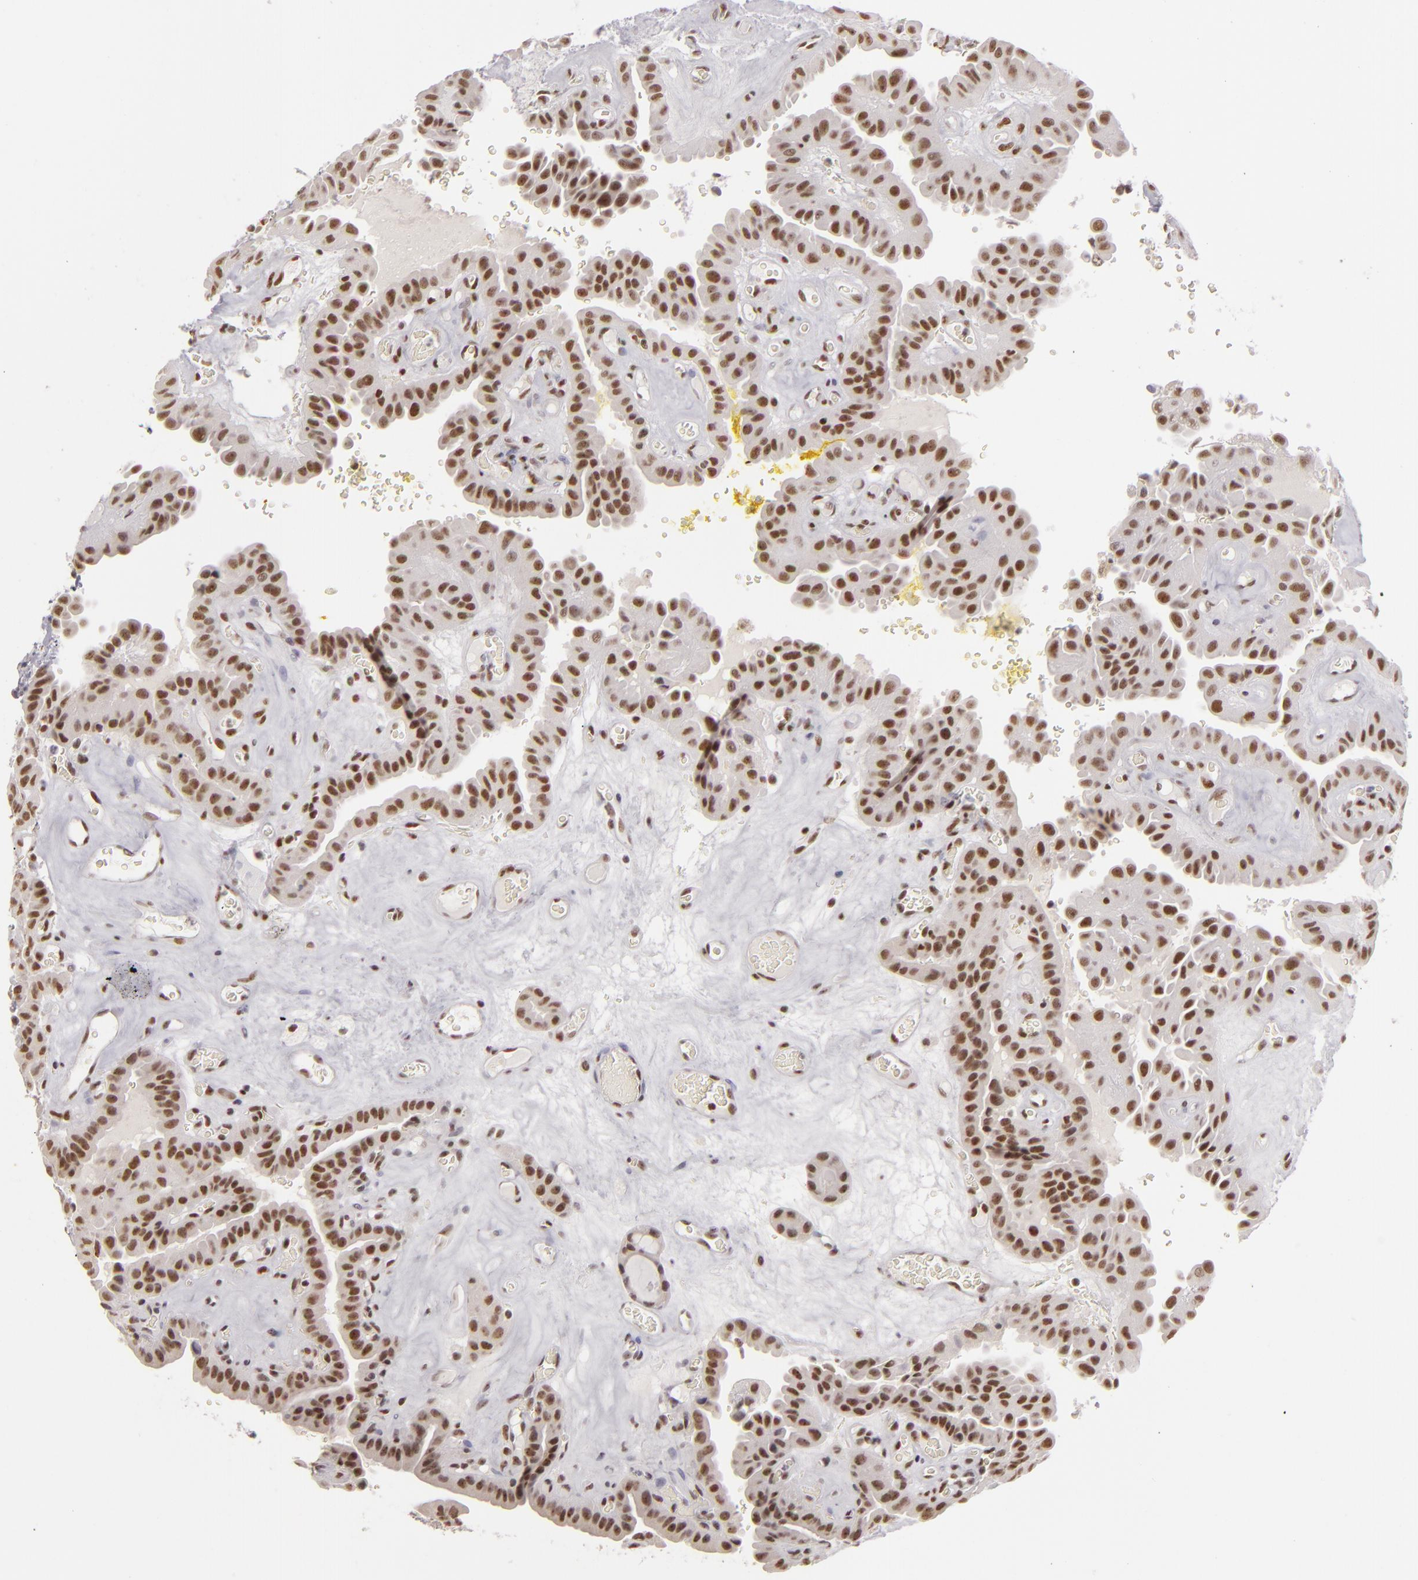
{"staining": {"intensity": "moderate", "quantity": ">75%", "location": "nuclear"}, "tissue": "thyroid cancer", "cell_type": "Tumor cells", "image_type": "cancer", "snomed": [{"axis": "morphology", "description": "Papillary adenocarcinoma, NOS"}, {"axis": "topography", "description": "Thyroid gland"}], "caption": "Tumor cells demonstrate medium levels of moderate nuclear positivity in about >75% of cells in human thyroid cancer. The protein is shown in brown color, while the nuclei are stained blue.", "gene": "DAXX", "patient": {"sex": "male", "age": 87}}